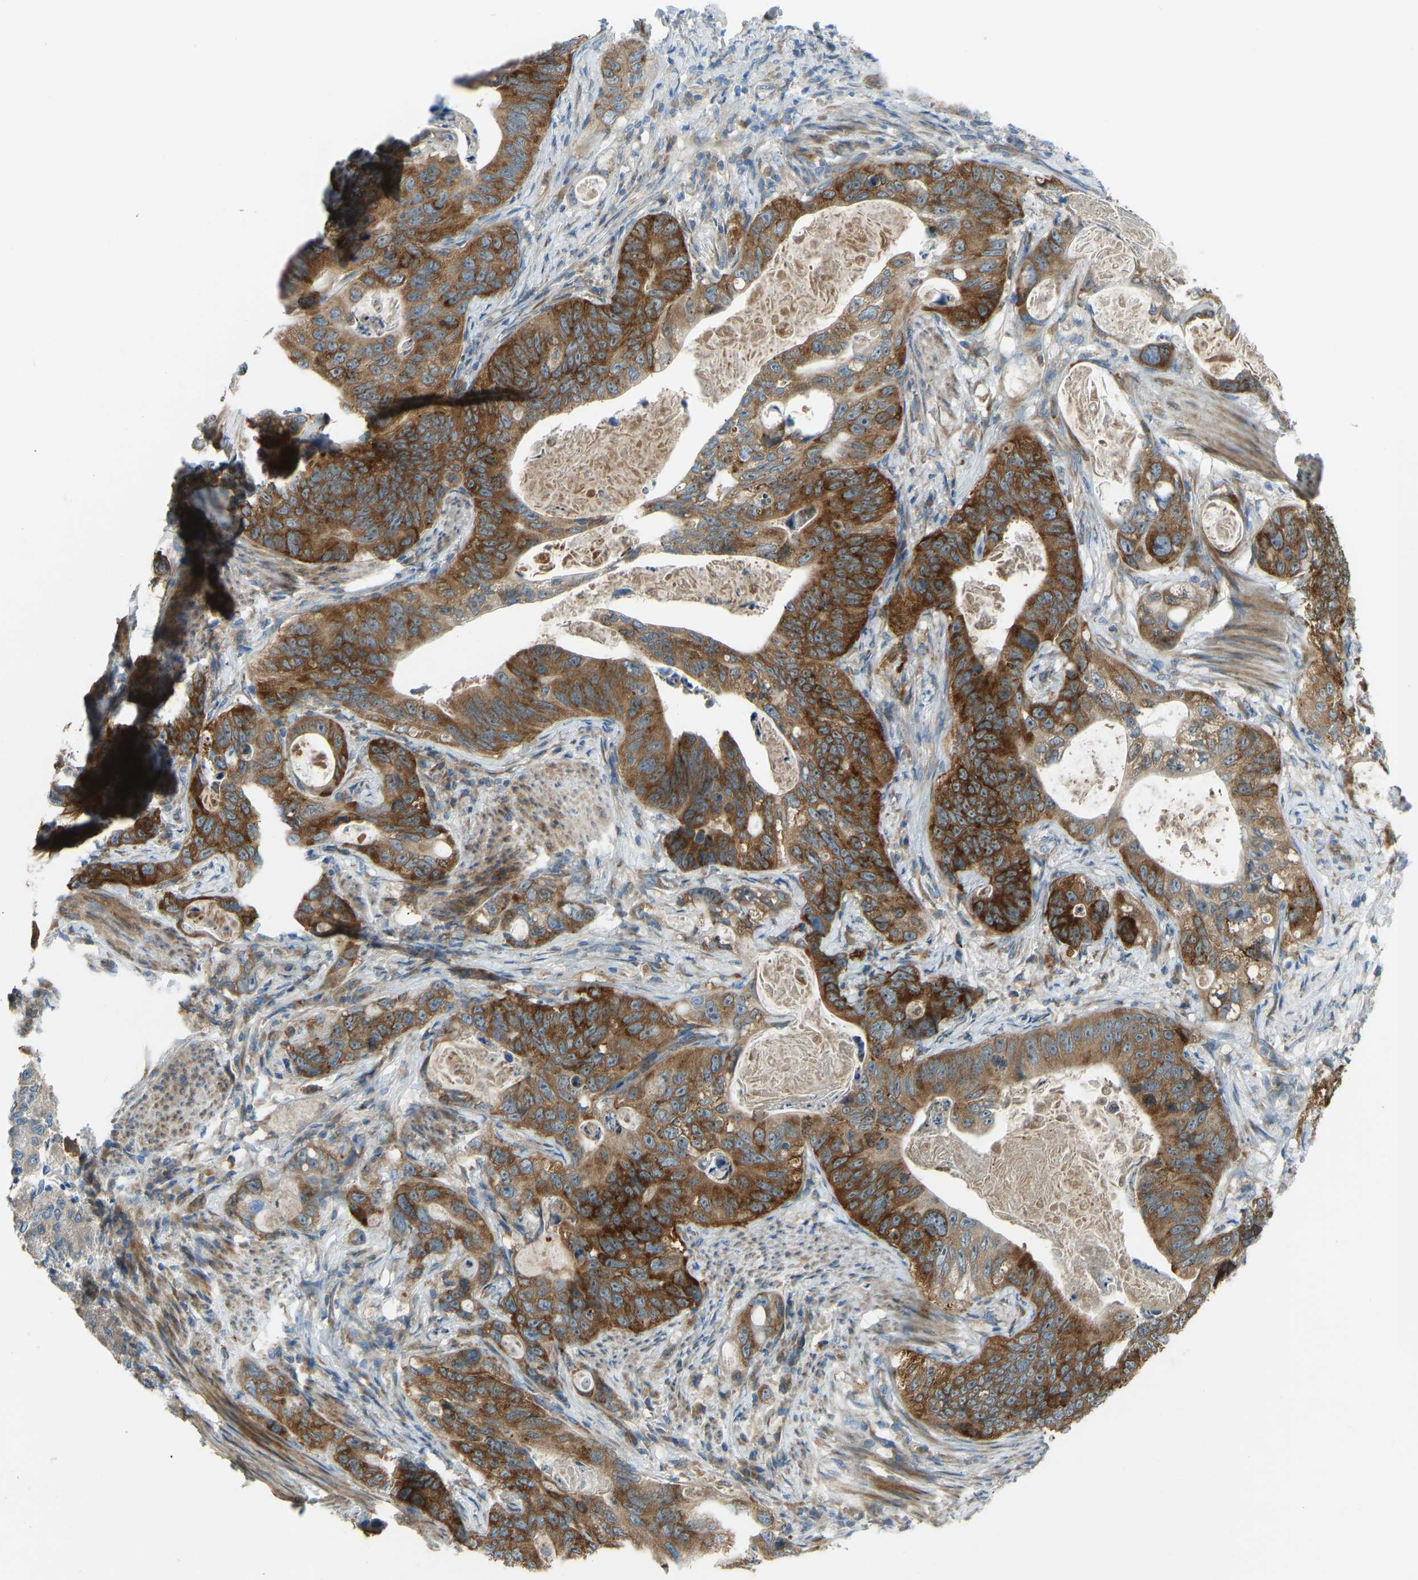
{"staining": {"intensity": "strong", "quantity": ">75%", "location": "cytoplasmic/membranous"}, "tissue": "stomach cancer", "cell_type": "Tumor cells", "image_type": "cancer", "snomed": [{"axis": "morphology", "description": "Normal tissue, NOS"}, {"axis": "morphology", "description": "Adenocarcinoma, NOS"}, {"axis": "topography", "description": "Stomach"}], "caption": "Immunohistochemistry micrograph of neoplastic tissue: adenocarcinoma (stomach) stained using immunohistochemistry exhibits high levels of strong protein expression localized specifically in the cytoplasmic/membranous of tumor cells, appearing as a cytoplasmic/membranous brown color.", "gene": "STAU2", "patient": {"sex": "female", "age": 89}}